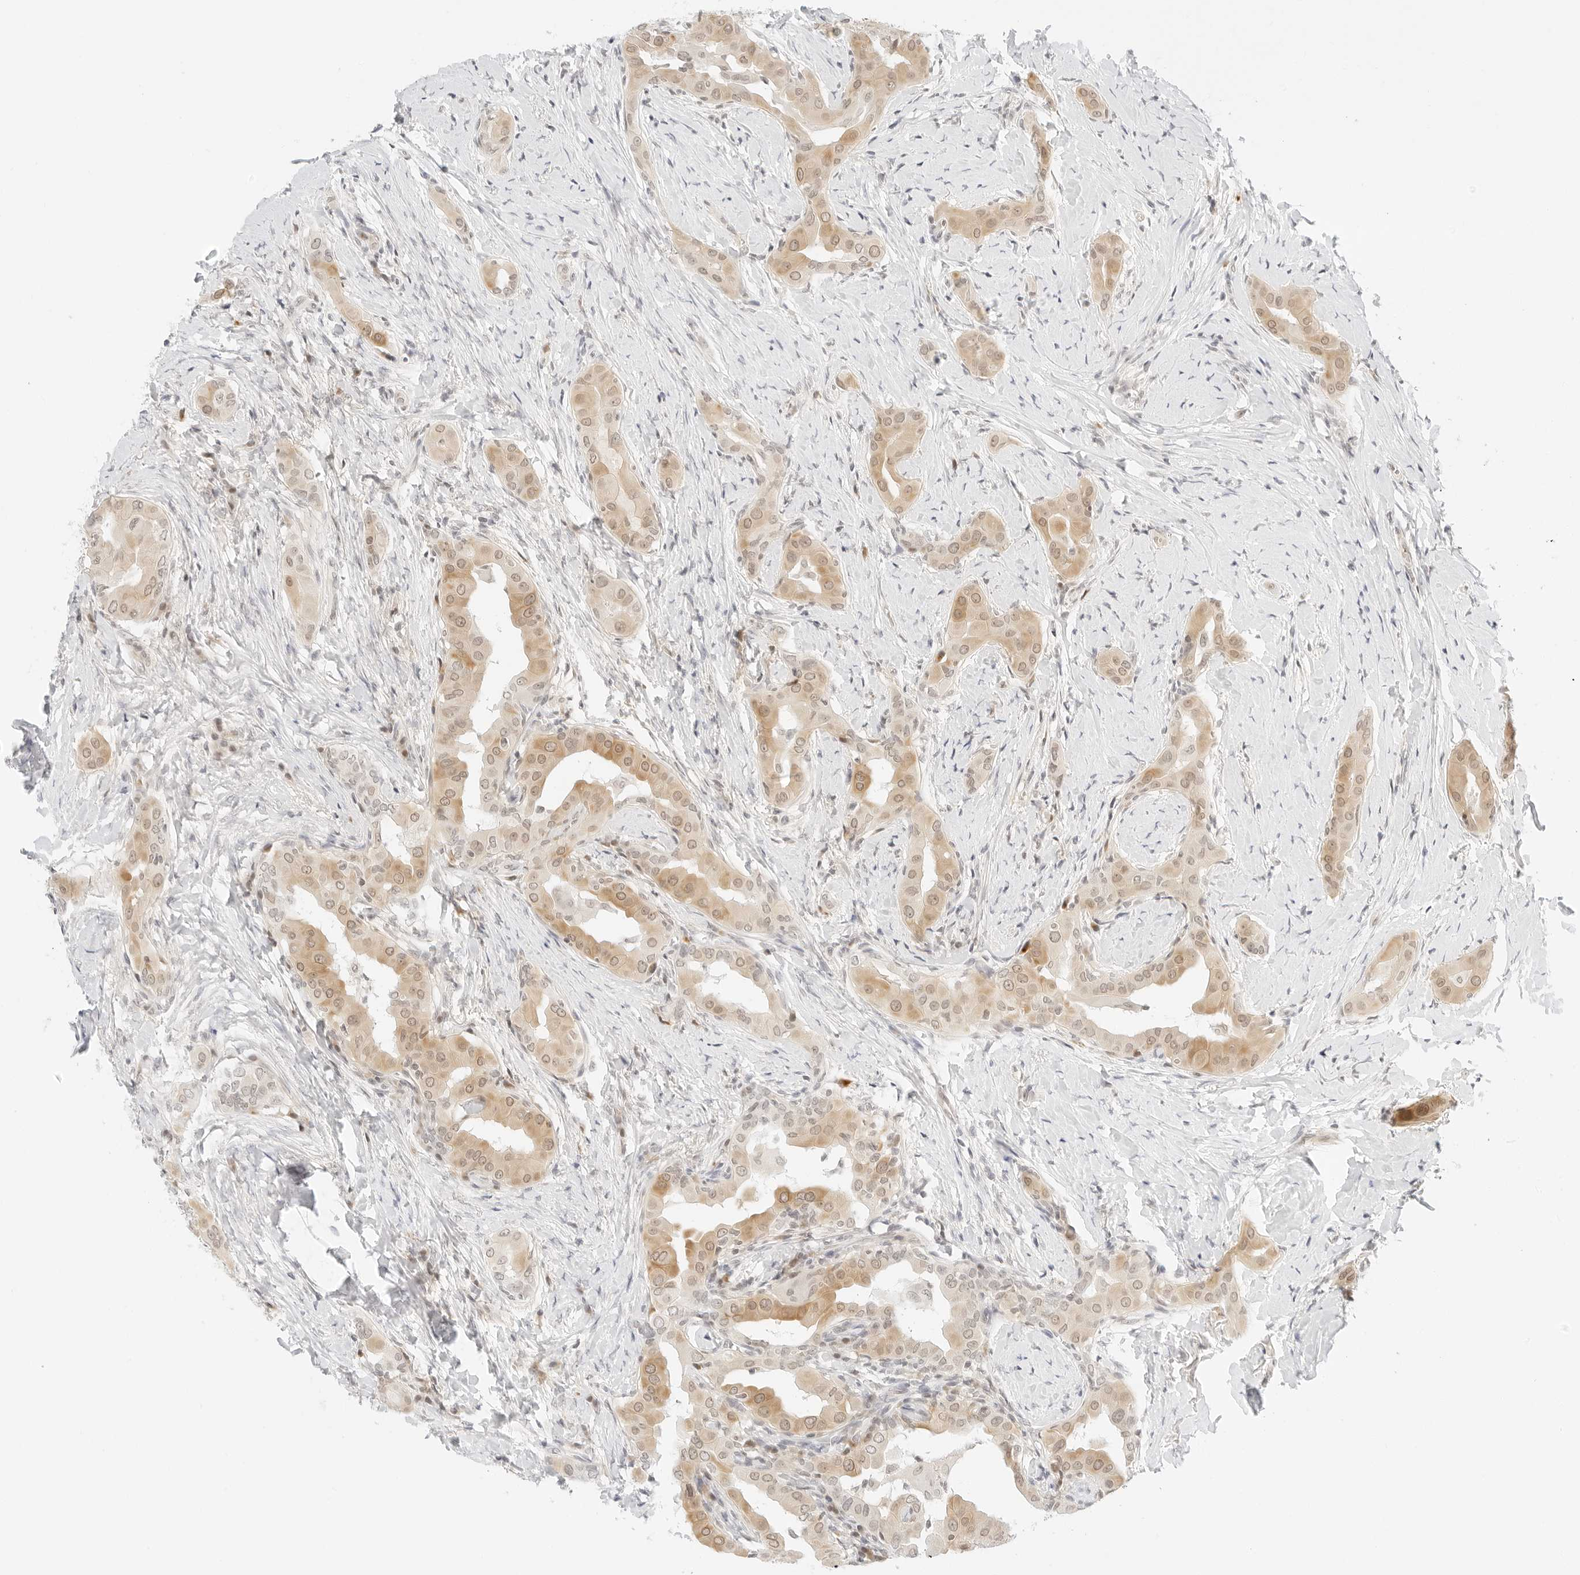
{"staining": {"intensity": "moderate", "quantity": ">75%", "location": "cytoplasmic/membranous,nuclear"}, "tissue": "thyroid cancer", "cell_type": "Tumor cells", "image_type": "cancer", "snomed": [{"axis": "morphology", "description": "Papillary adenocarcinoma, NOS"}, {"axis": "topography", "description": "Thyroid gland"}], "caption": "Immunohistochemical staining of human papillary adenocarcinoma (thyroid) reveals medium levels of moderate cytoplasmic/membranous and nuclear protein expression in about >75% of tumor cells.", "gene": "POLR3C", "patient": {"sex": "male", "age": 33}}